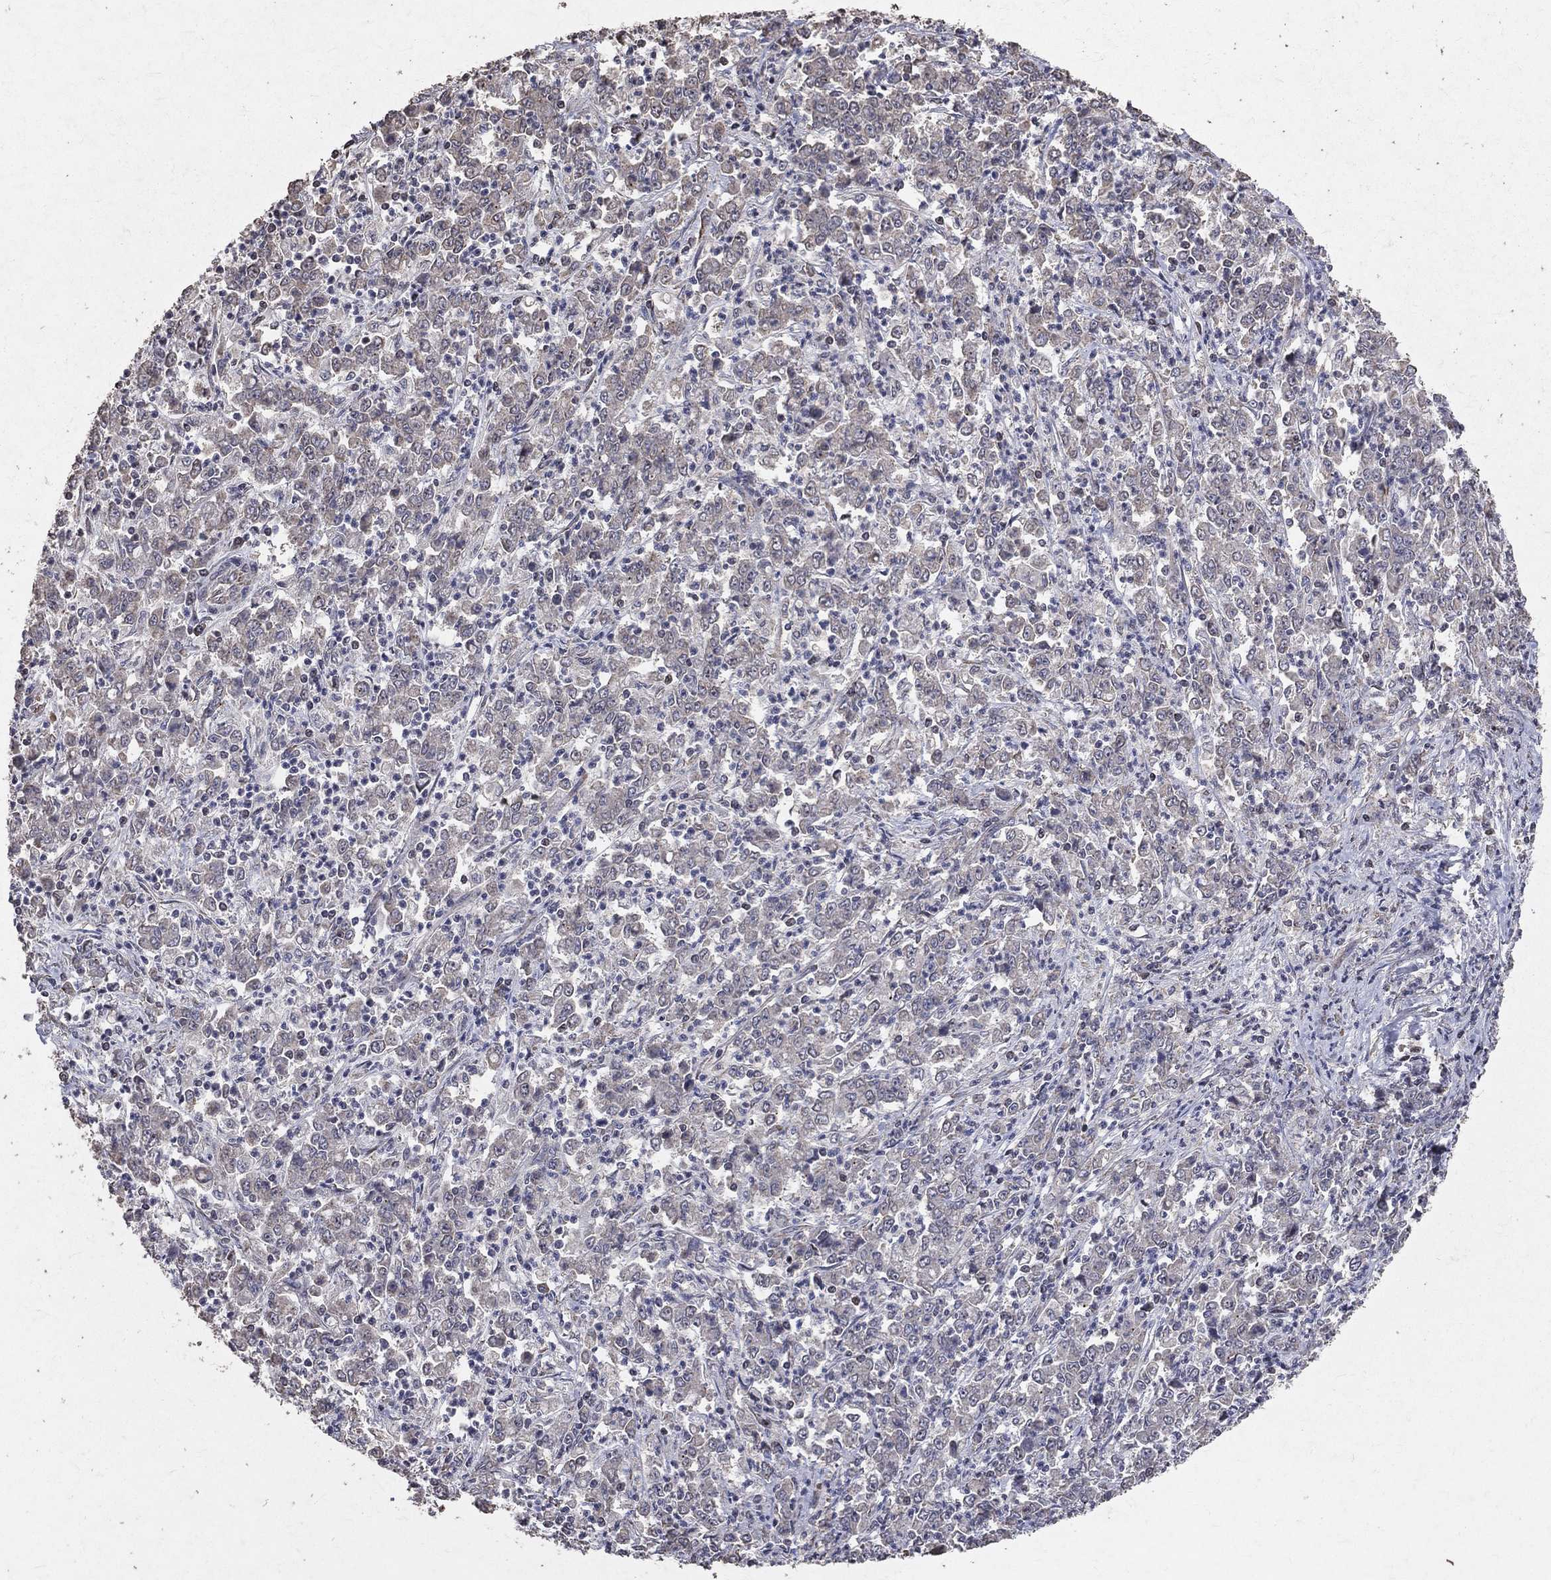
{"staining": {"intensity": "negative", "quantity": "none", "location": "none"}, "tissue": "stomach cancer", "cell_type": "Tumor cells", "image_type": "cancer", "snomed": [{"axis": "morphology", "description": "Adenocarcinoma, NOS"}, {"axis": "topography", "description": "Stomach, lower"}], "caption": "There is no significant positivity in tumor cells of stomach cancer (adenocarcinoma).", "gene": "LY6K", "patient": {"sex": "female", "age": 71}}